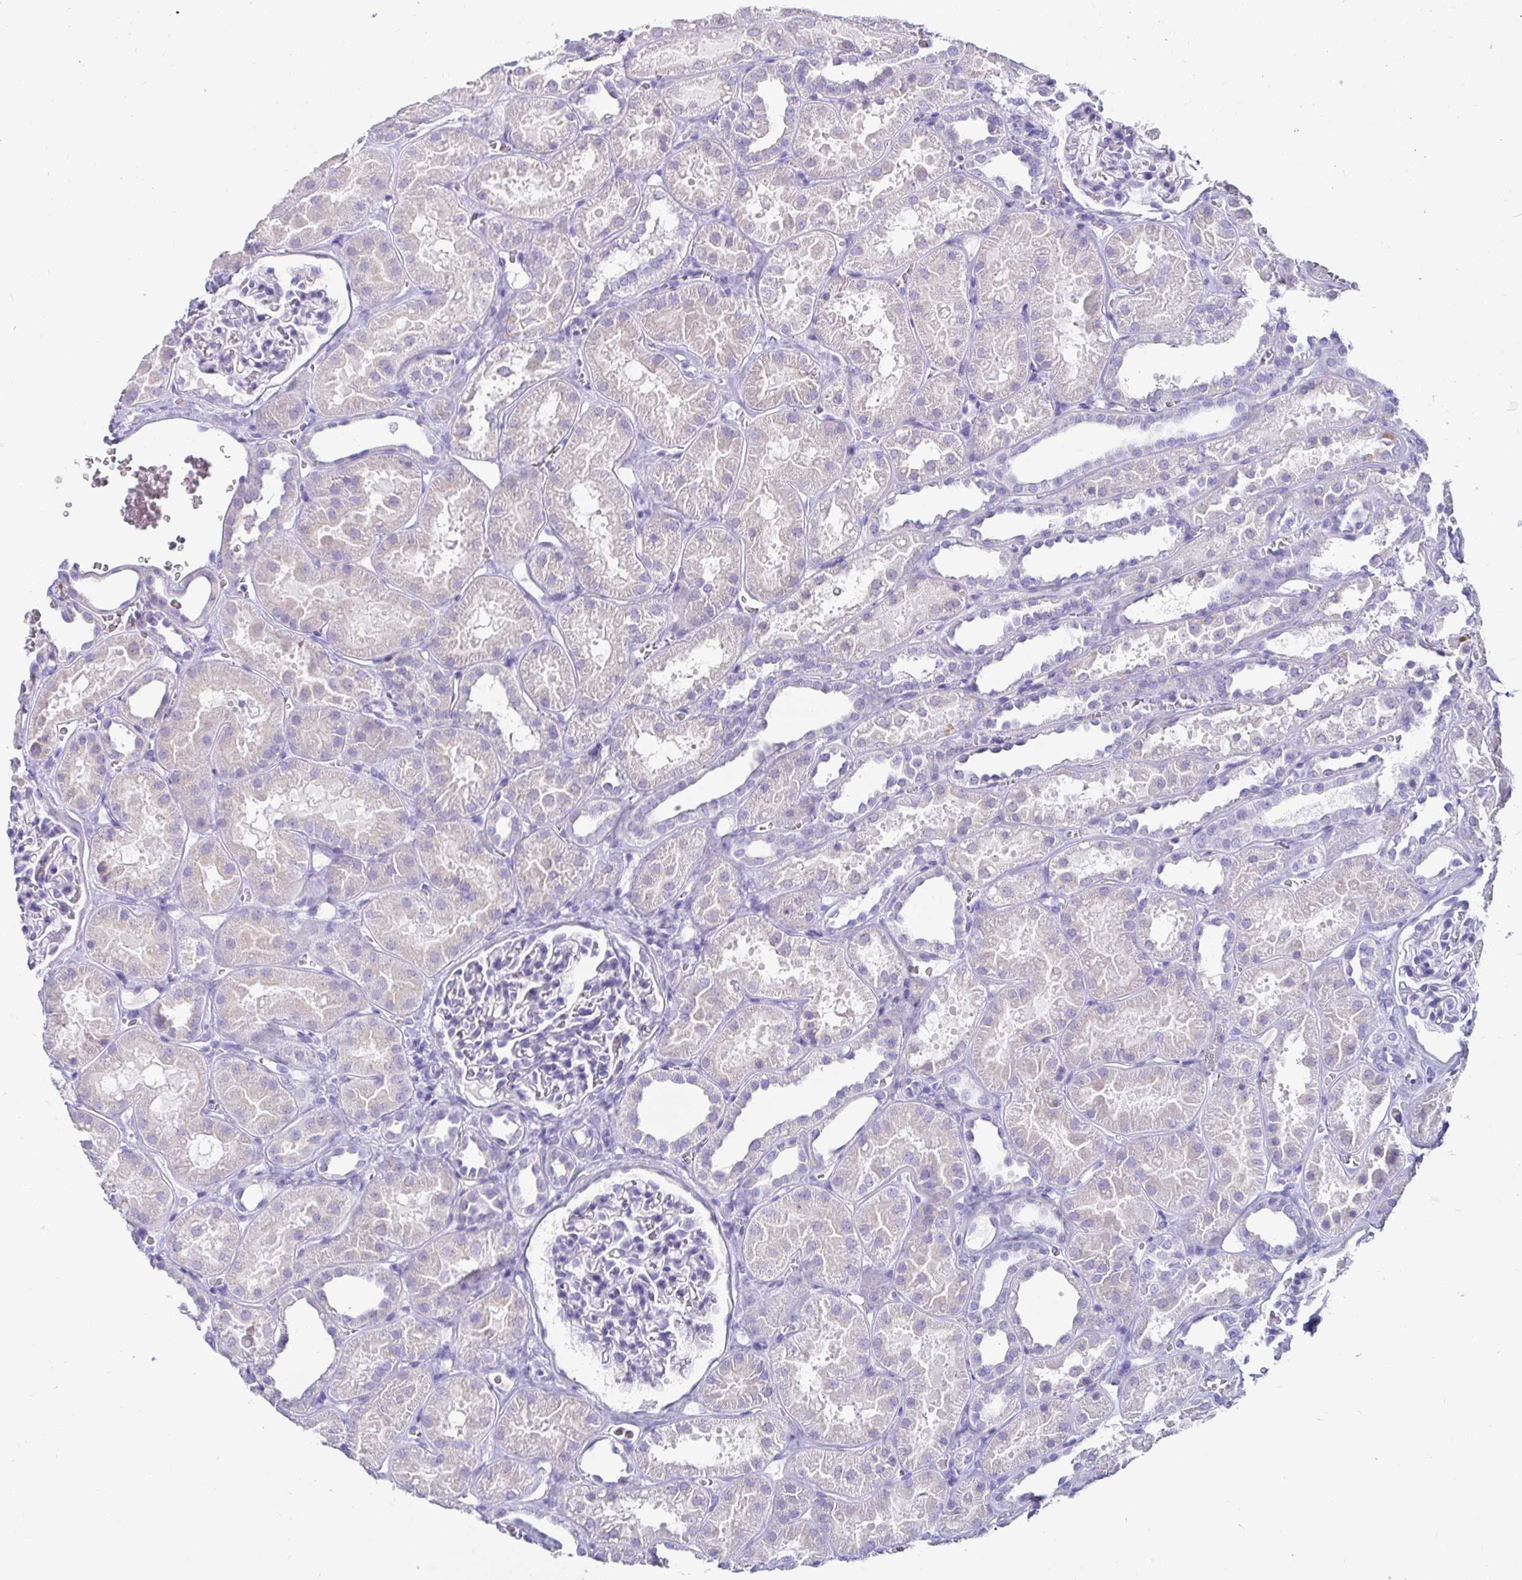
{"staining": {"intensity": "negative", "quantity": "none", "location": "none"}, "tissue": "kidney", "cell_type": "Cells in glomeruli", "image_type": "normal", "snomed": [{"axis": "morphology", "description": "Normal tissue, NOS"}, {"axis": "topography", "description": "Kidney"}], "caption": "Kidney stained for a protein using IHC shows no positivity cells in glomeruli.", "gene": "ZPBP2", "patient": {"sex": "female", "age": 41}}